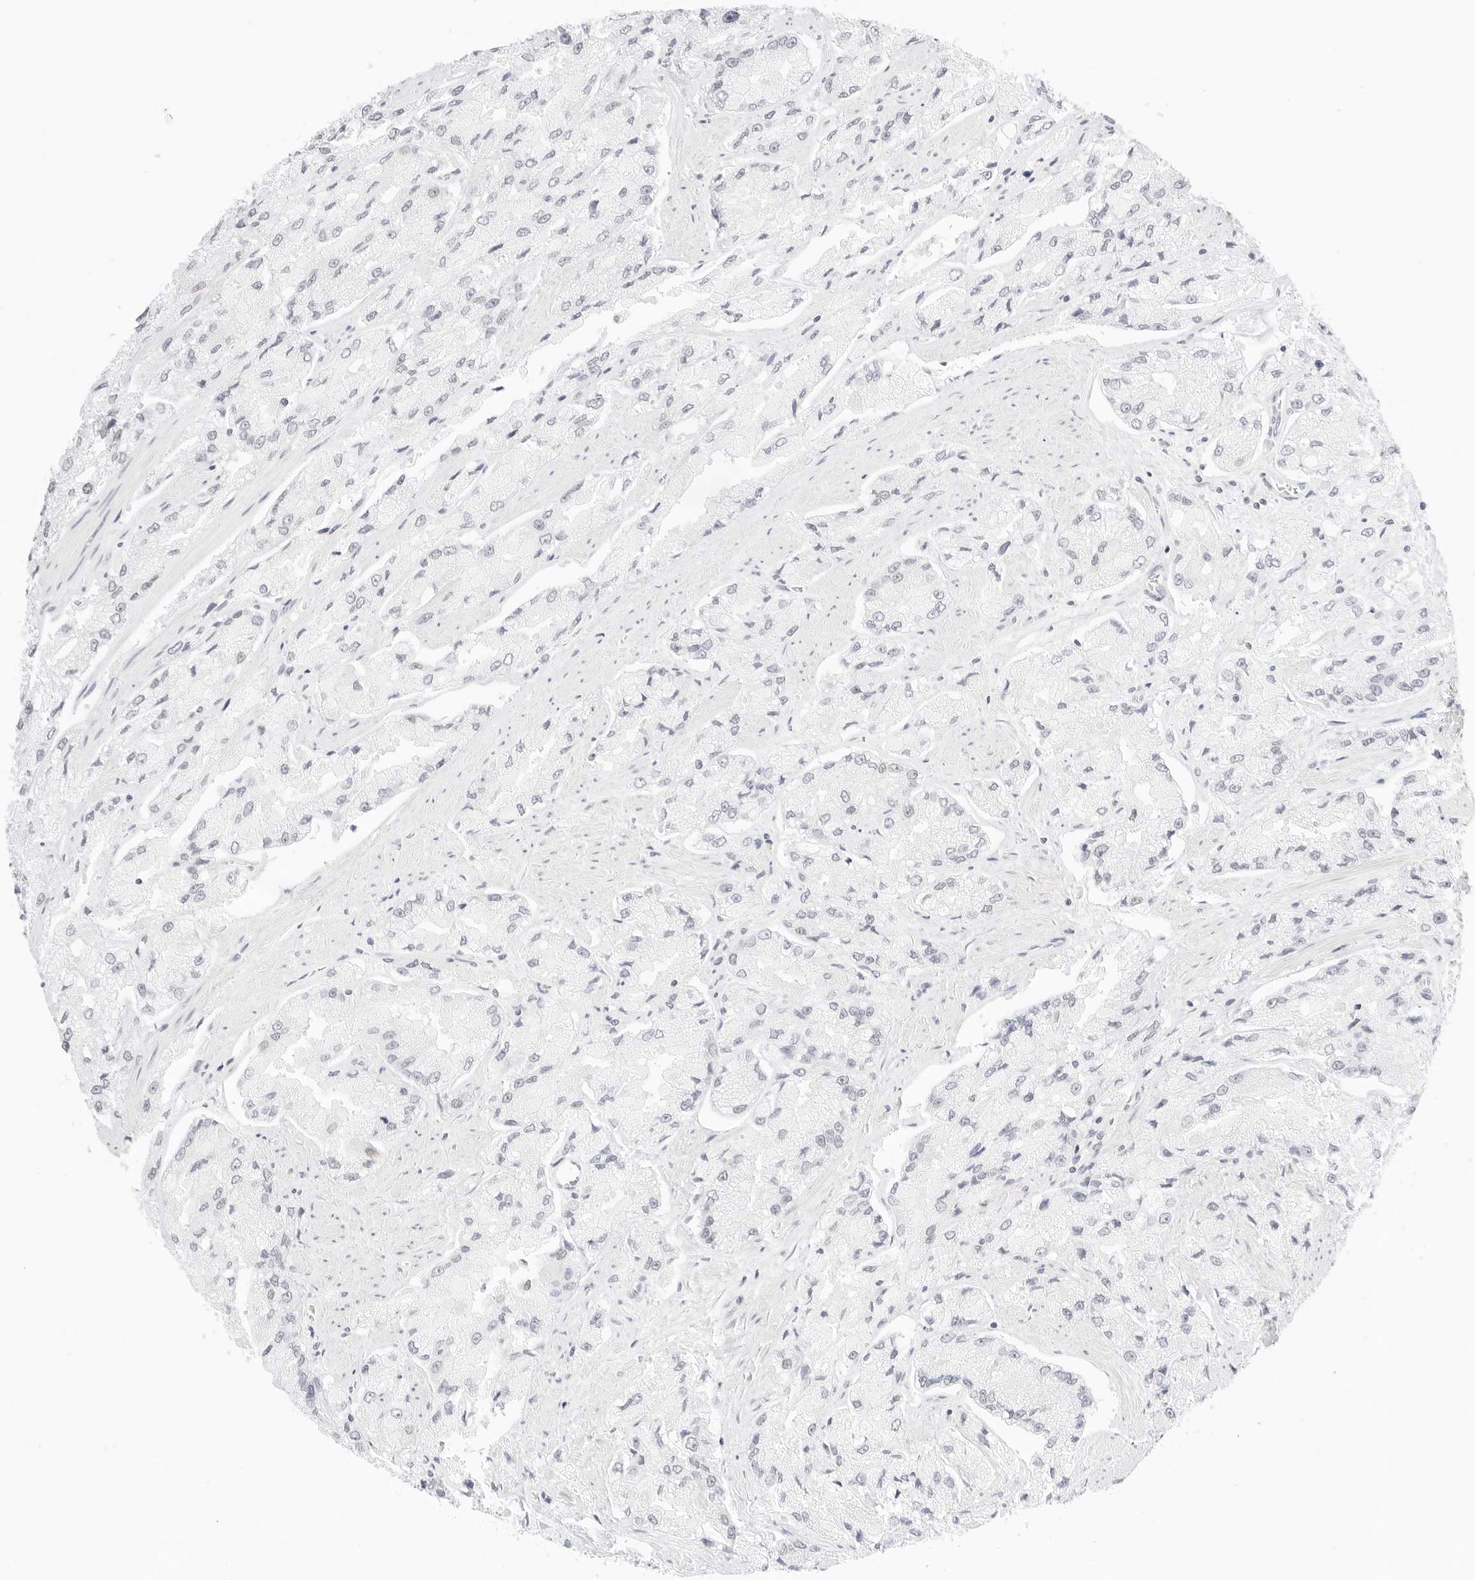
{"staining": {"intensity": "negative", "quantity": "none", "location": "none"}, "tissue": "prostate cancer", "cell_type": "Tumor cells", "image_type": "cancer", "snomed": [{"axis": "morphology", "description": "Adenocarcinoma, High grade"}, {"axis": "topography", "description": "Prostate"}], "caption": "Tumor cells are negative for brown protein staining in prostate adenocarcinoma (high-grade).", "gene": "FBLN5", "patient": {"sex": "male", "age": 58}}